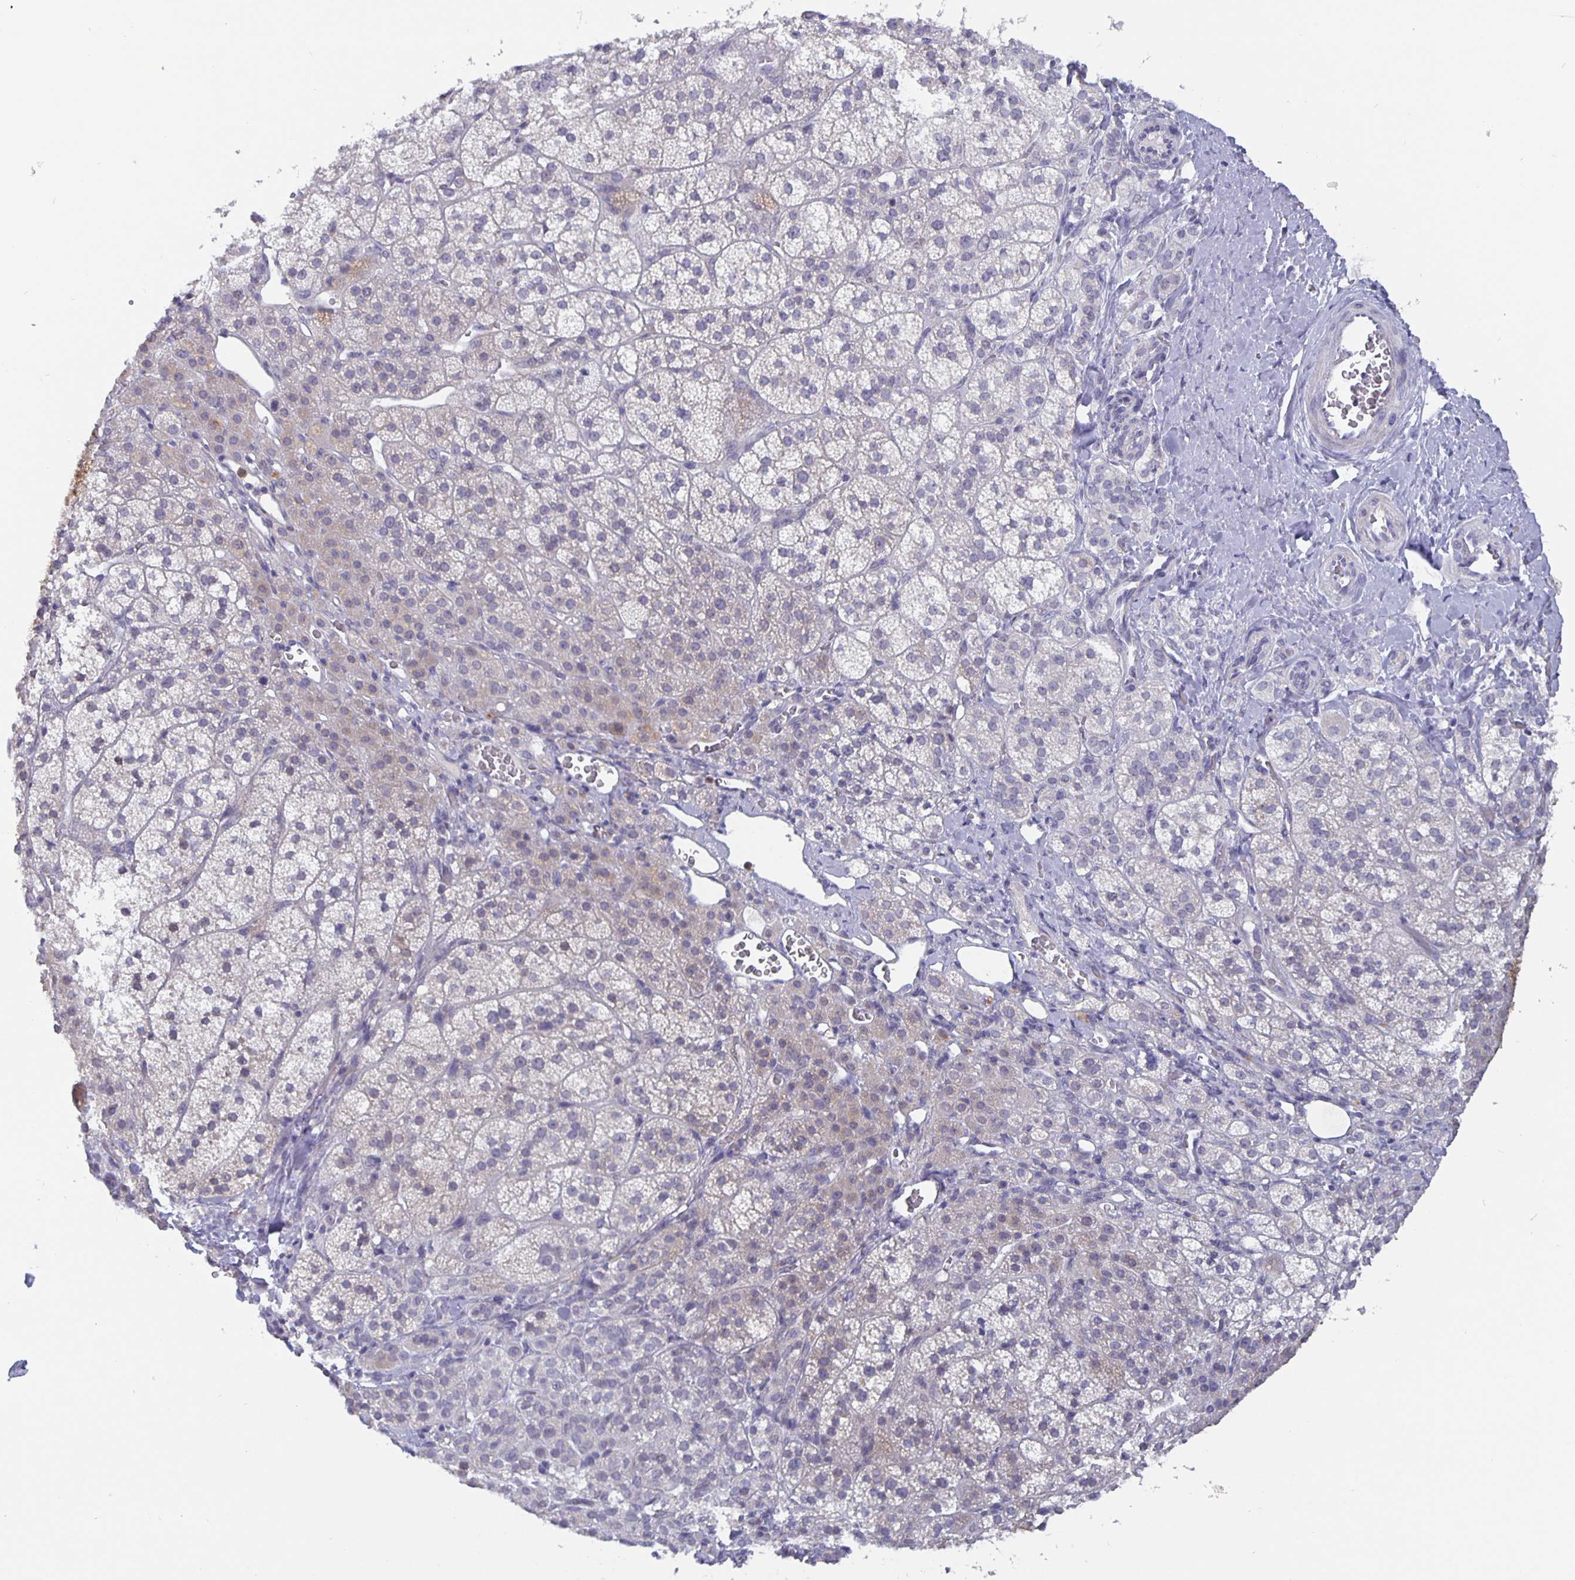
{"staining": {"intensity": "weak", "quantity": "<25%", "location": "cytoplasmic/membranous"}, "tissue": "adrenal gland", "cell_type": "Glandular cells", "image_type": "normal", "snomed": [{"axis": "morphology", "description": "Normal tissue, NOS"}, {"axis": "topography", "description": "Adrenal gland"}], "caption": "DAB (3,3'-diaminobenzidine) immunohistochemical staining of normal adrenal gland demonstrates no significant expression in glandular cells. (Brightfield microscopy of DAB immunohistochemistry (IHC) at high magnification).", "gene": "GDF15", "patient": {"sex": "female", "age": 60}}